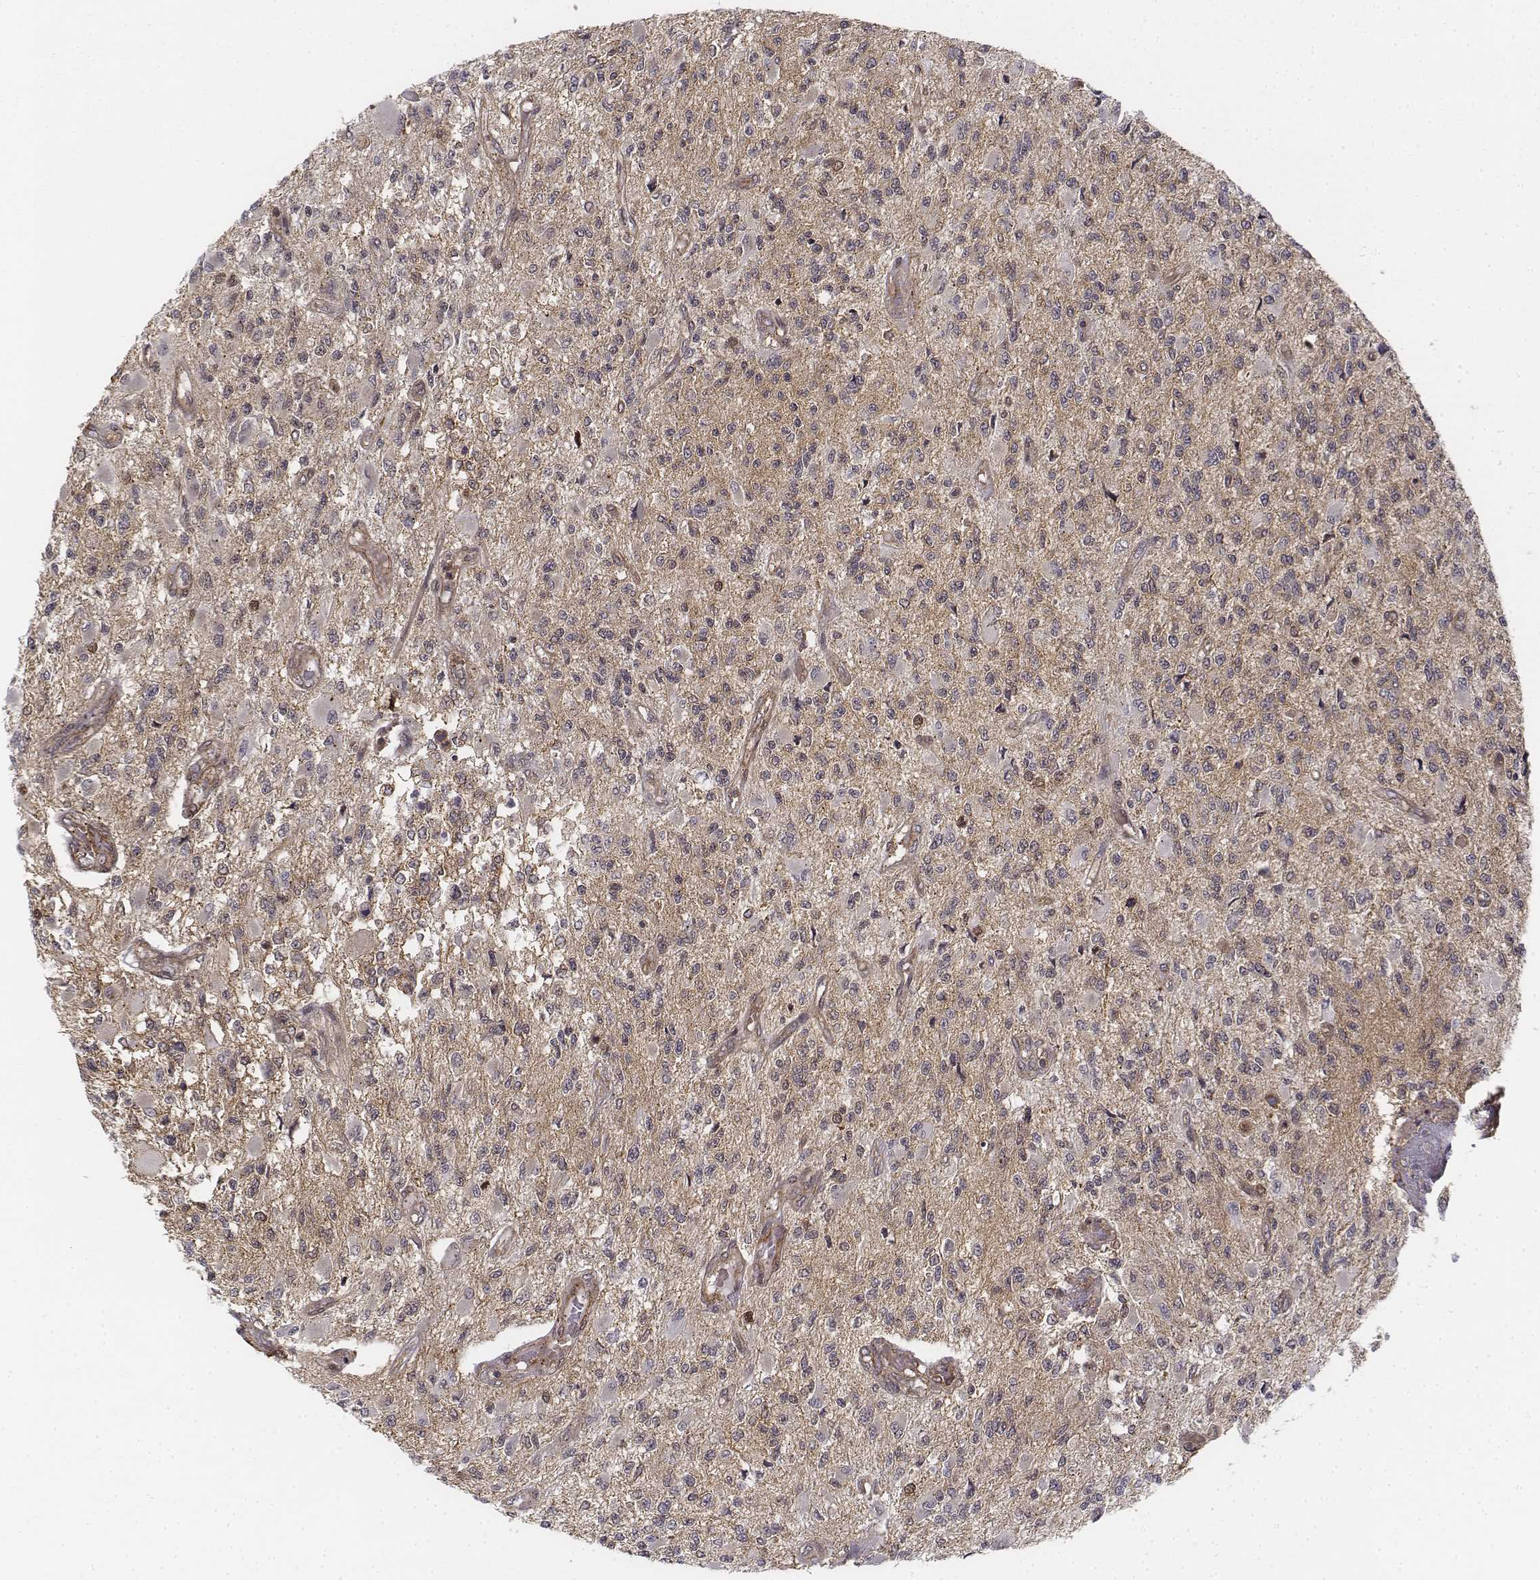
{"staining": {"intensity": "weak", "quantity": "25%-75%", "location": "cytoplasmic/membranous"}, "tissue": "glioma", "cell_type": "Tumor cells", "image_type": "cancer", "snomed": [{"axis": "morphology", "description": "Glioma, malignant, High grade"}, {"axis": "topography", "description": "Brain"}], "caption": "Protein staining of high-grade glioma (malignant) tissue demonstrates weak cytoplasmic/membranous expression in approximately 25%-75% of tumor cells. (IHC, brightfield microscopy, high magnification).", "gene": "ZFYVE19", "patient": {"sex": "female", "age": 63}}